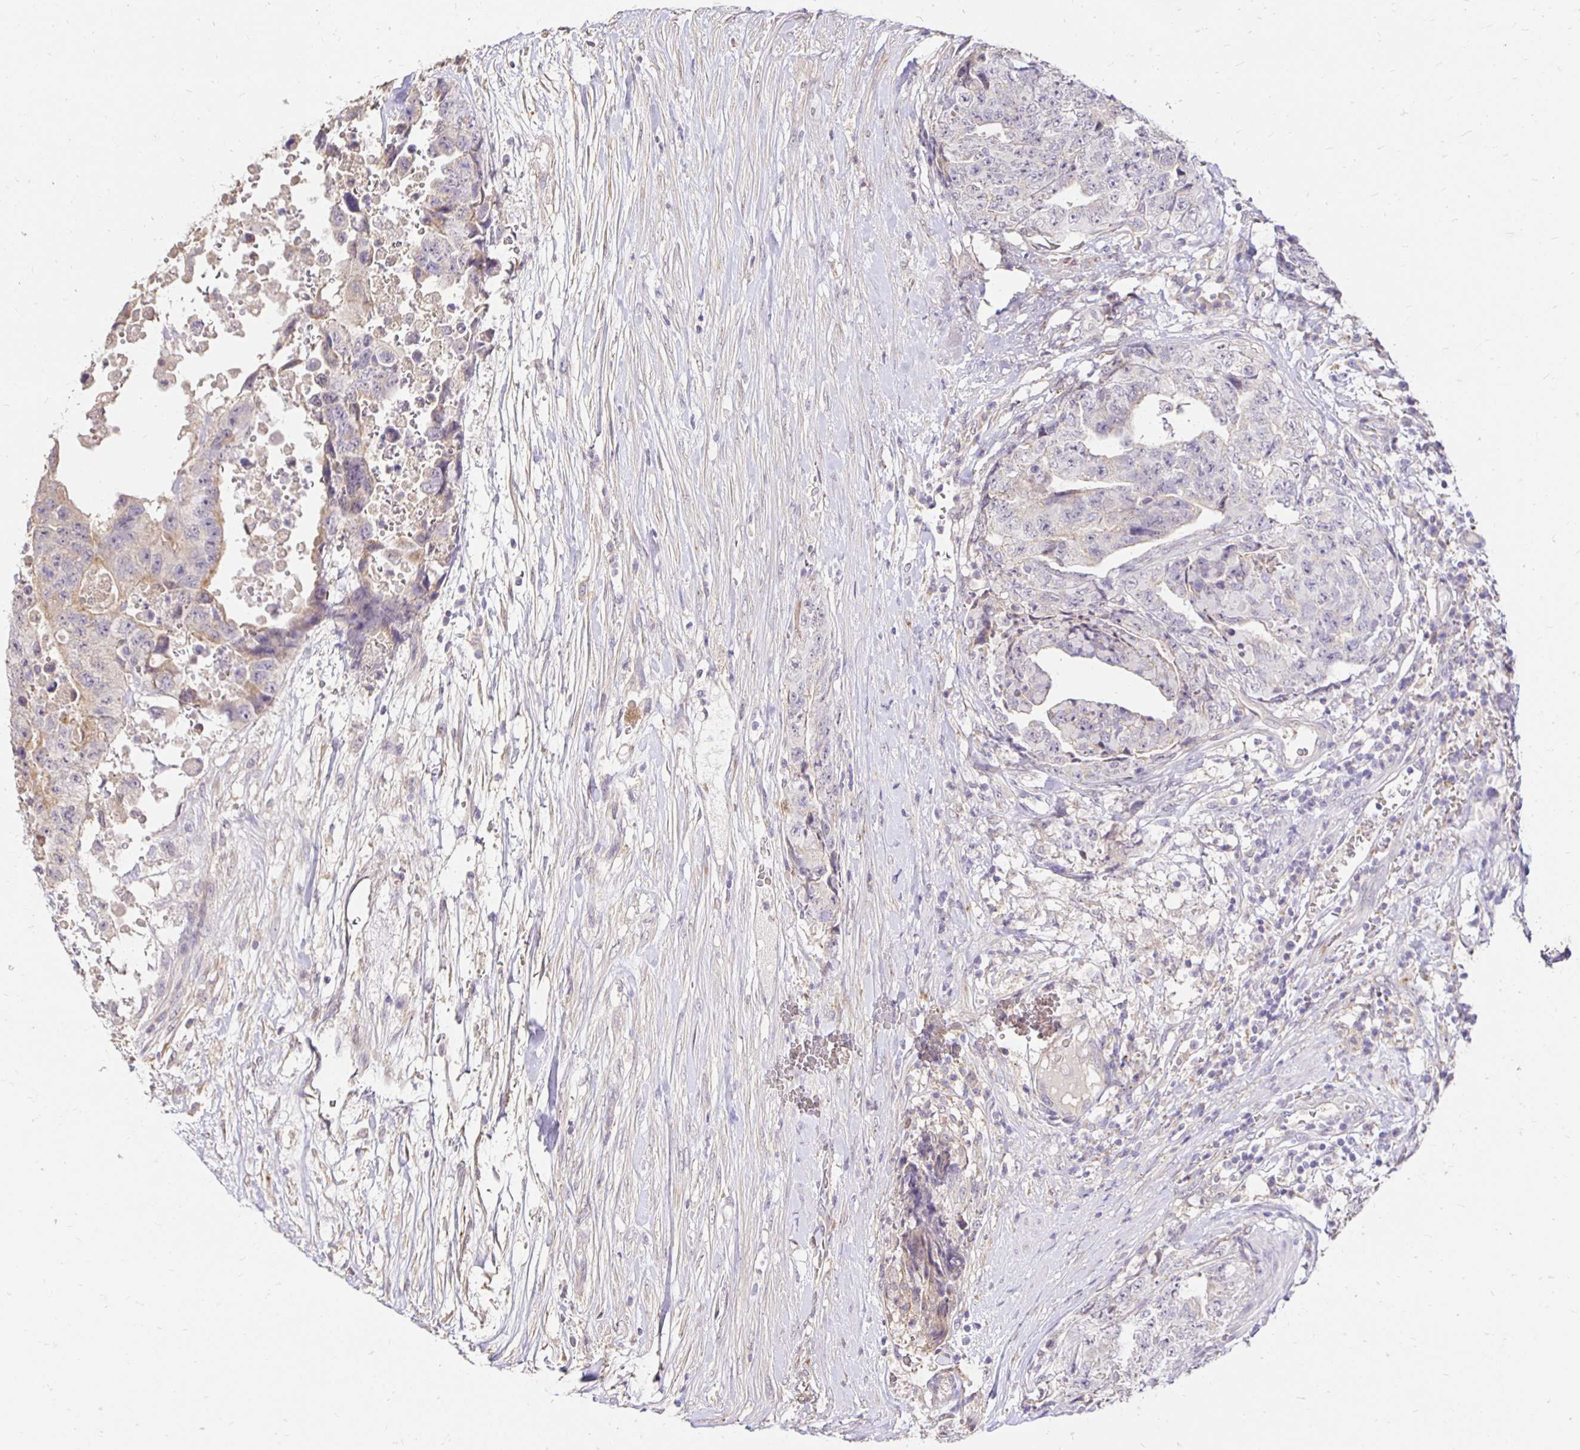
{"staining": {"intensity": "negative", "quantity": "none", "location": "none"}, "tissue": "testis cancer", "cell_type": "Tumor cells", "image_type": "cancer", "snomed": [{"axis": "morphology", "description": "Carcinoma, Embryonal, NOS"}, {"axis": "topography", "description": "Testis"}], "caption": "Immunohistochemistry (IHC) histopathology image of human testis cancer stained for a protein (brown), which shows no positivity in tumor cells.", "gene": "PNPLA3", "patient": {"sex": "male", "age": 24}}